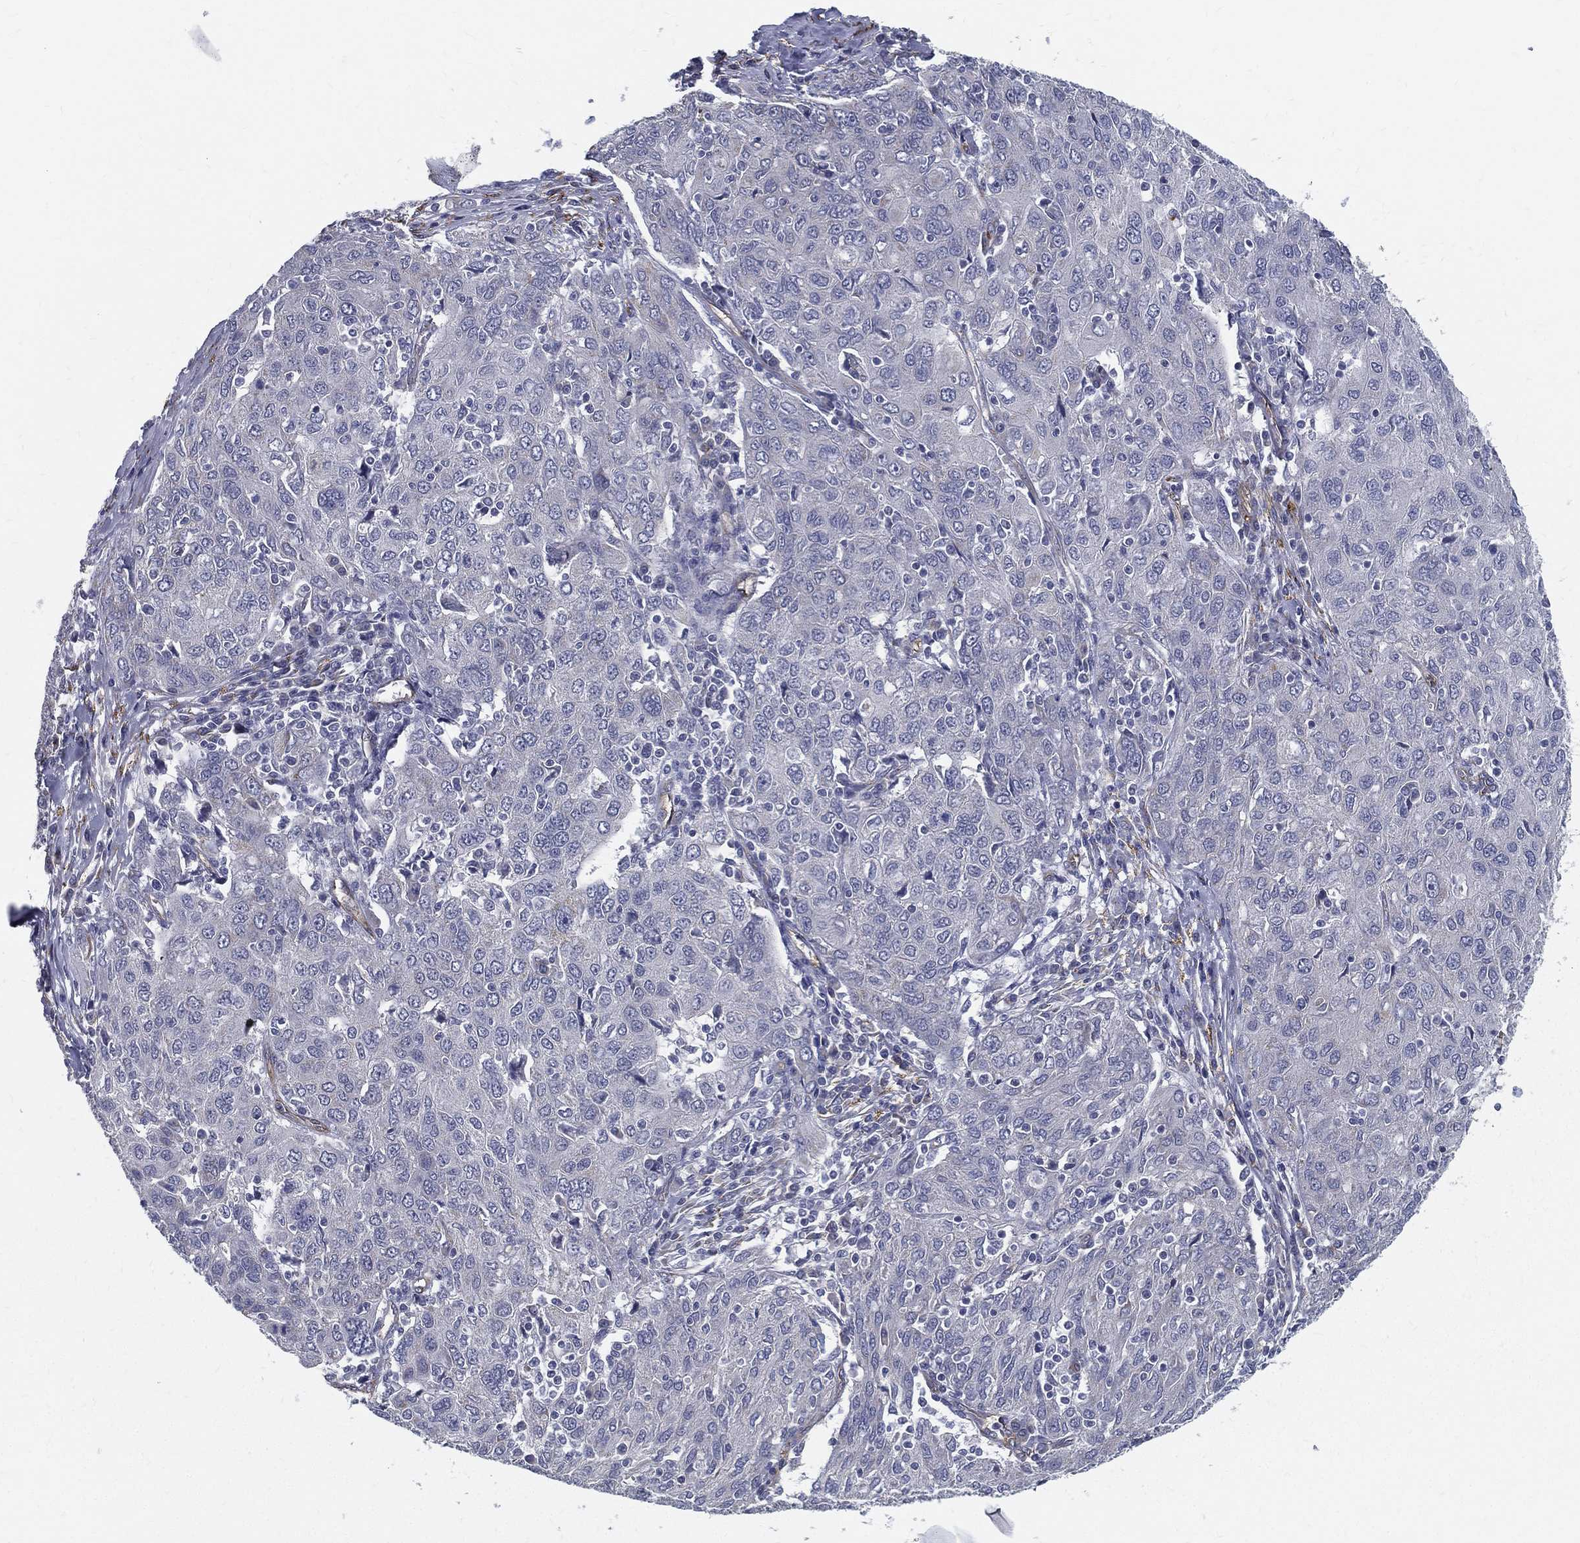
{"staining": {"intensity": "negative", "quantity": "none", "location": "none"}, "tissue": "ovarian cancer", "cell_type": "Tumor cells", "image_type": "cancer", "snomed": [{"axis": "morphology", "description": "Carcinoma, endometroid"}, {"axis": "topography", "description": "Ovary"}], "caption": "Immunohistochemistry (IHC) of ovarian endometroid carcinoma shows no expression in tumor cells. Brightfield microscopy of immunohistochemistry stained with DAB (brown) and hematoxylin (blue), captured at high magnification.", "gene": "LRRC56", "patient": {"sex": "female", "age": 50}}